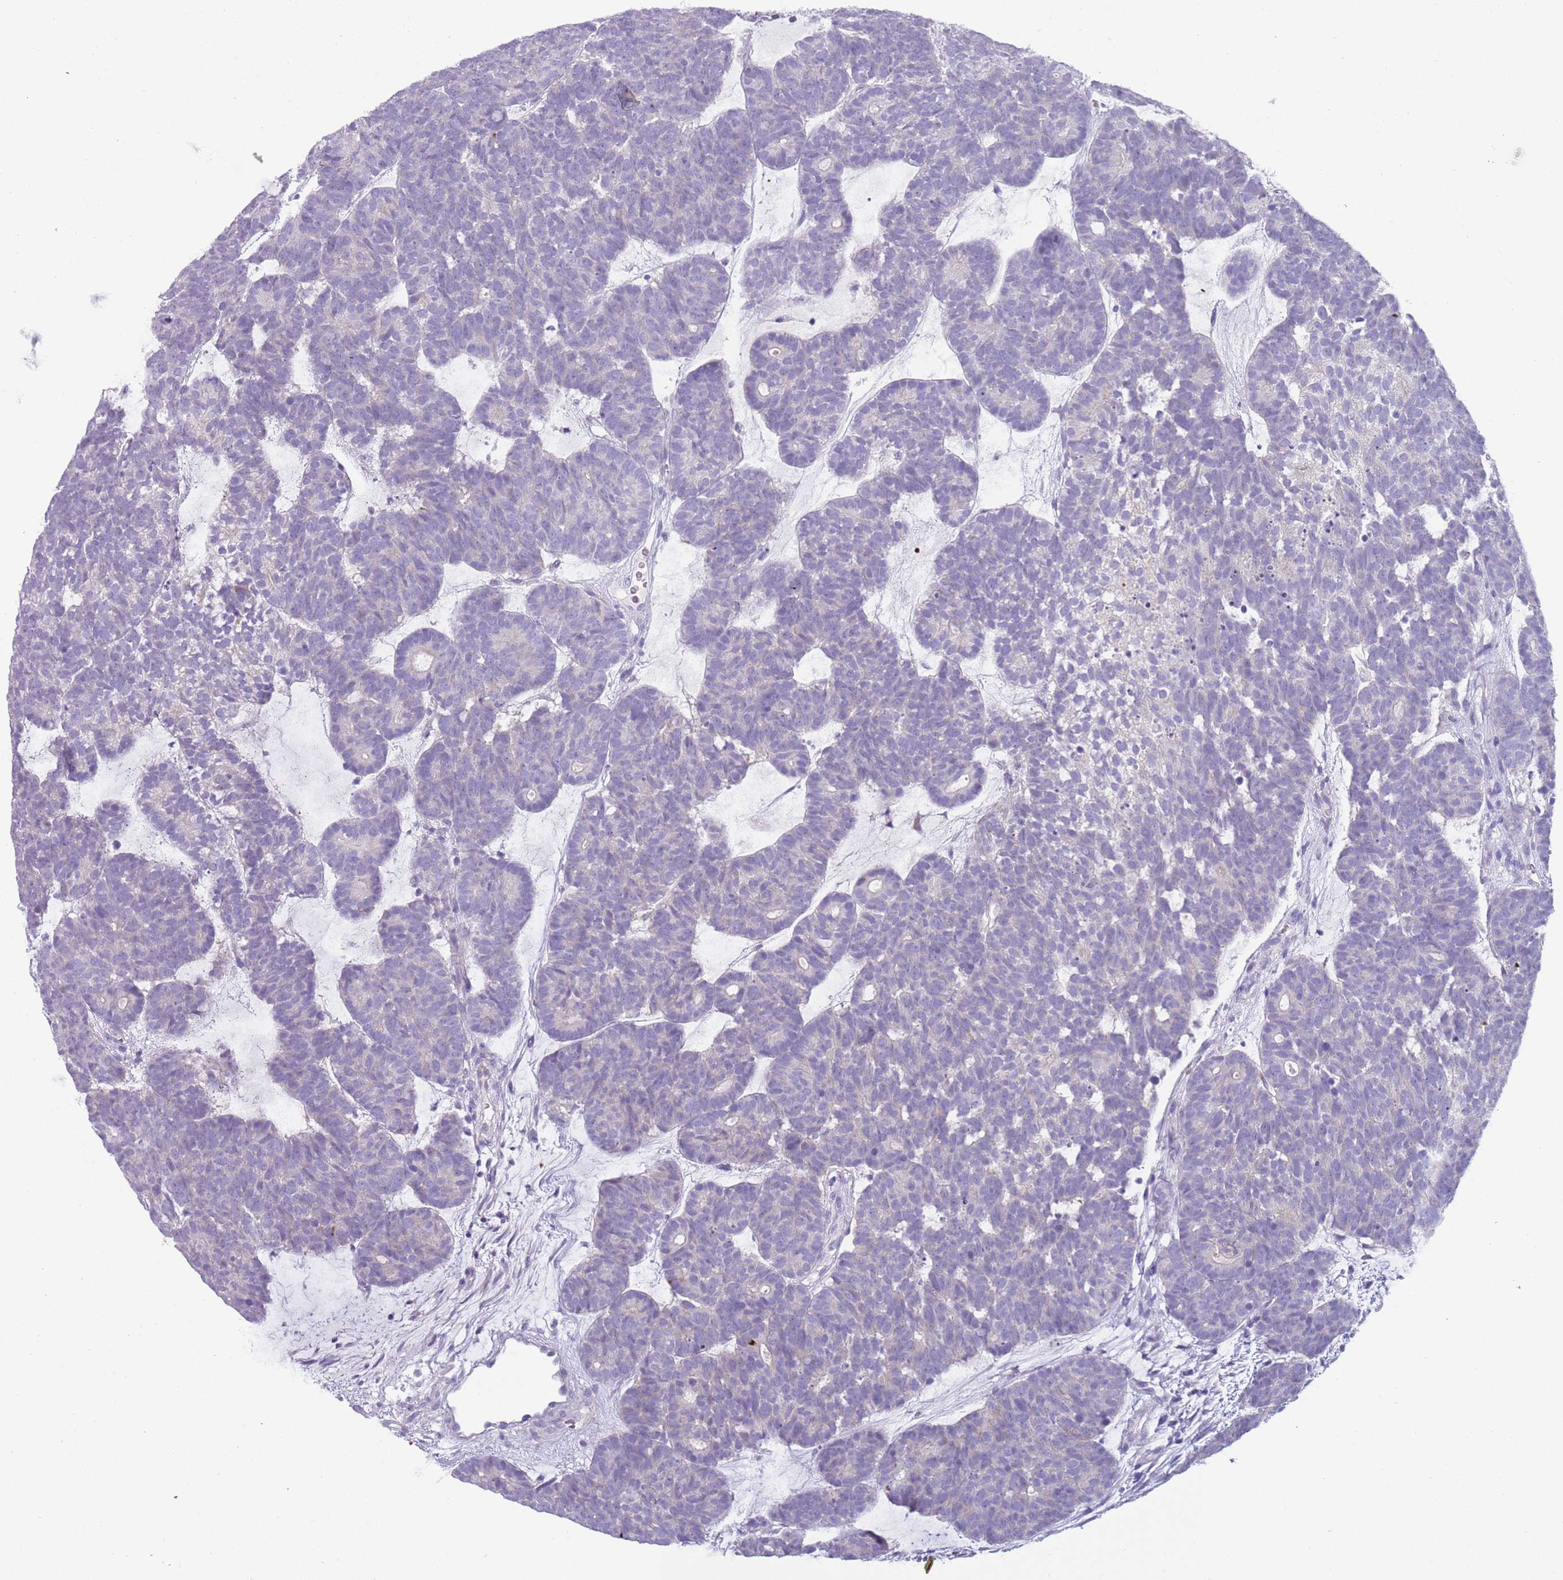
{"staining": {"intensity": "negative", "quantity": "none", "location": "none"}, "tissue": "head and neck cancer", "cell_type": "Tumor cells", "image_type": "cancer", "snomed": [{"axis": "morphology", "description": "Adenocarcinoma, NOS"}, {"axis": "topography", "description": "Head-Neck"}], "caption": "Tumor cells are negative for protein expression in human head and neck cancer.", "gene": "NBPF20", "patient": {"sex": "female", "age": 81}}